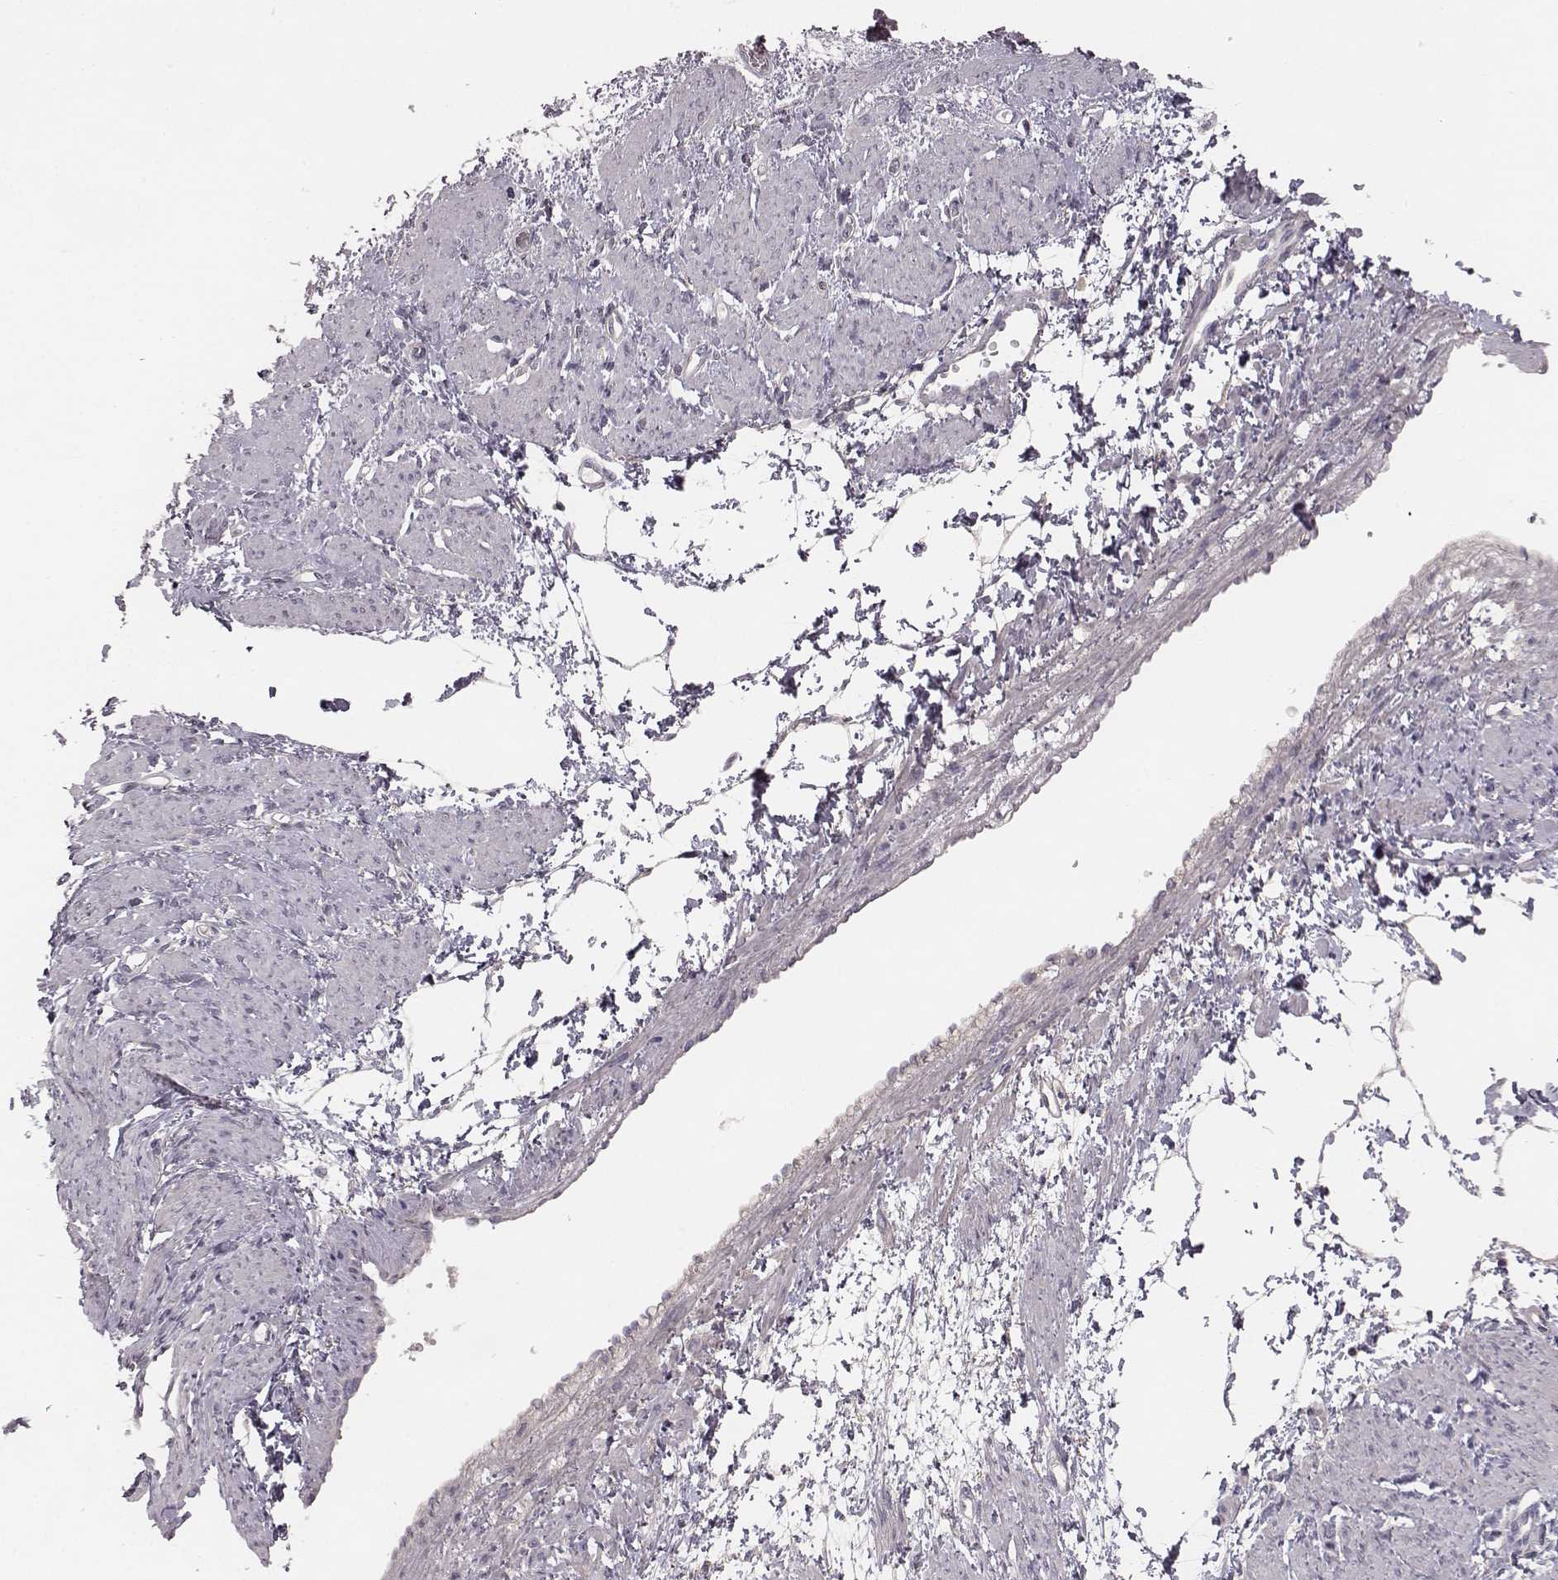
{"staining": {"intensity": "negative", "quantity": "none", "location": "none"}, "tissue": "smooth muscle", "cell_type": "Smooth muscle cells", "image_type": "normal", "snomed": [{"axis": "morphology", "description": "Normal tissue, NOS"}, {"axis": "topography", "description": "Smooth muscle"}, {"axis": "topography", "description": "Uterus"}], "caption": "The image exhibits no significant positivity in smooth muscle cells of smooth muscle.", "gene": "TLX3", "patient": {"sex": "female", "age": 39}}